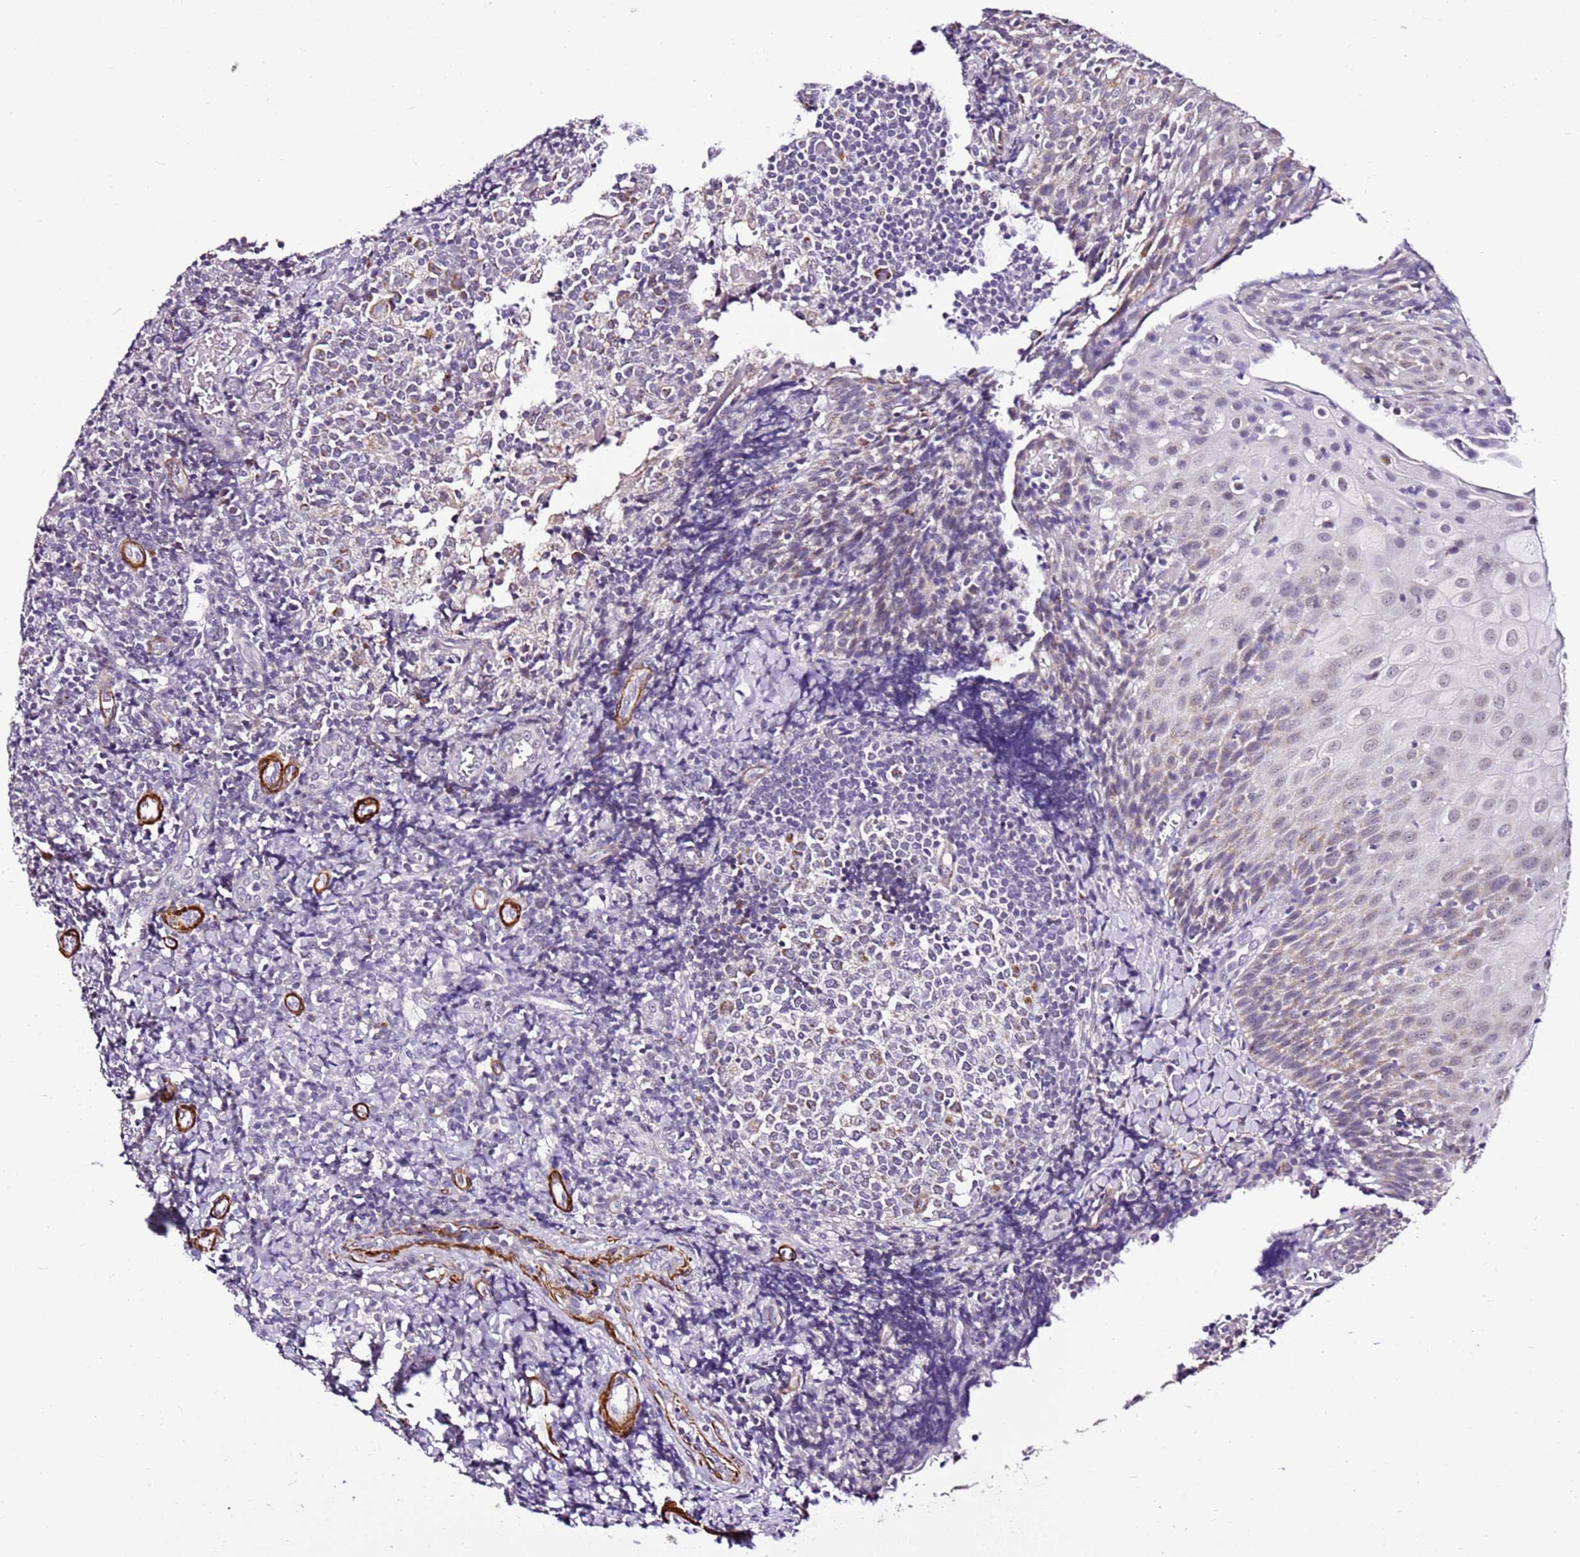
{"staining": {"intensity": "negative", "quantity": "none", "location": "none"}, "tissue": "tonsil", "cell_type": "Germinal center cells", "image_type": "normal", "snomed": [{"axis": "morphology", "description": "Normal tissue, NOS"}, {"axis": "topography", "description": "Tonsil"}], "caption": "Immunohistochemistry (IHC) image of benign human tonsil stained for a protein (brown), which demonstrates no positivity in germinal center cells.", "gene": "SMIM4", "patient": {"sex": "female", "age": 19}}